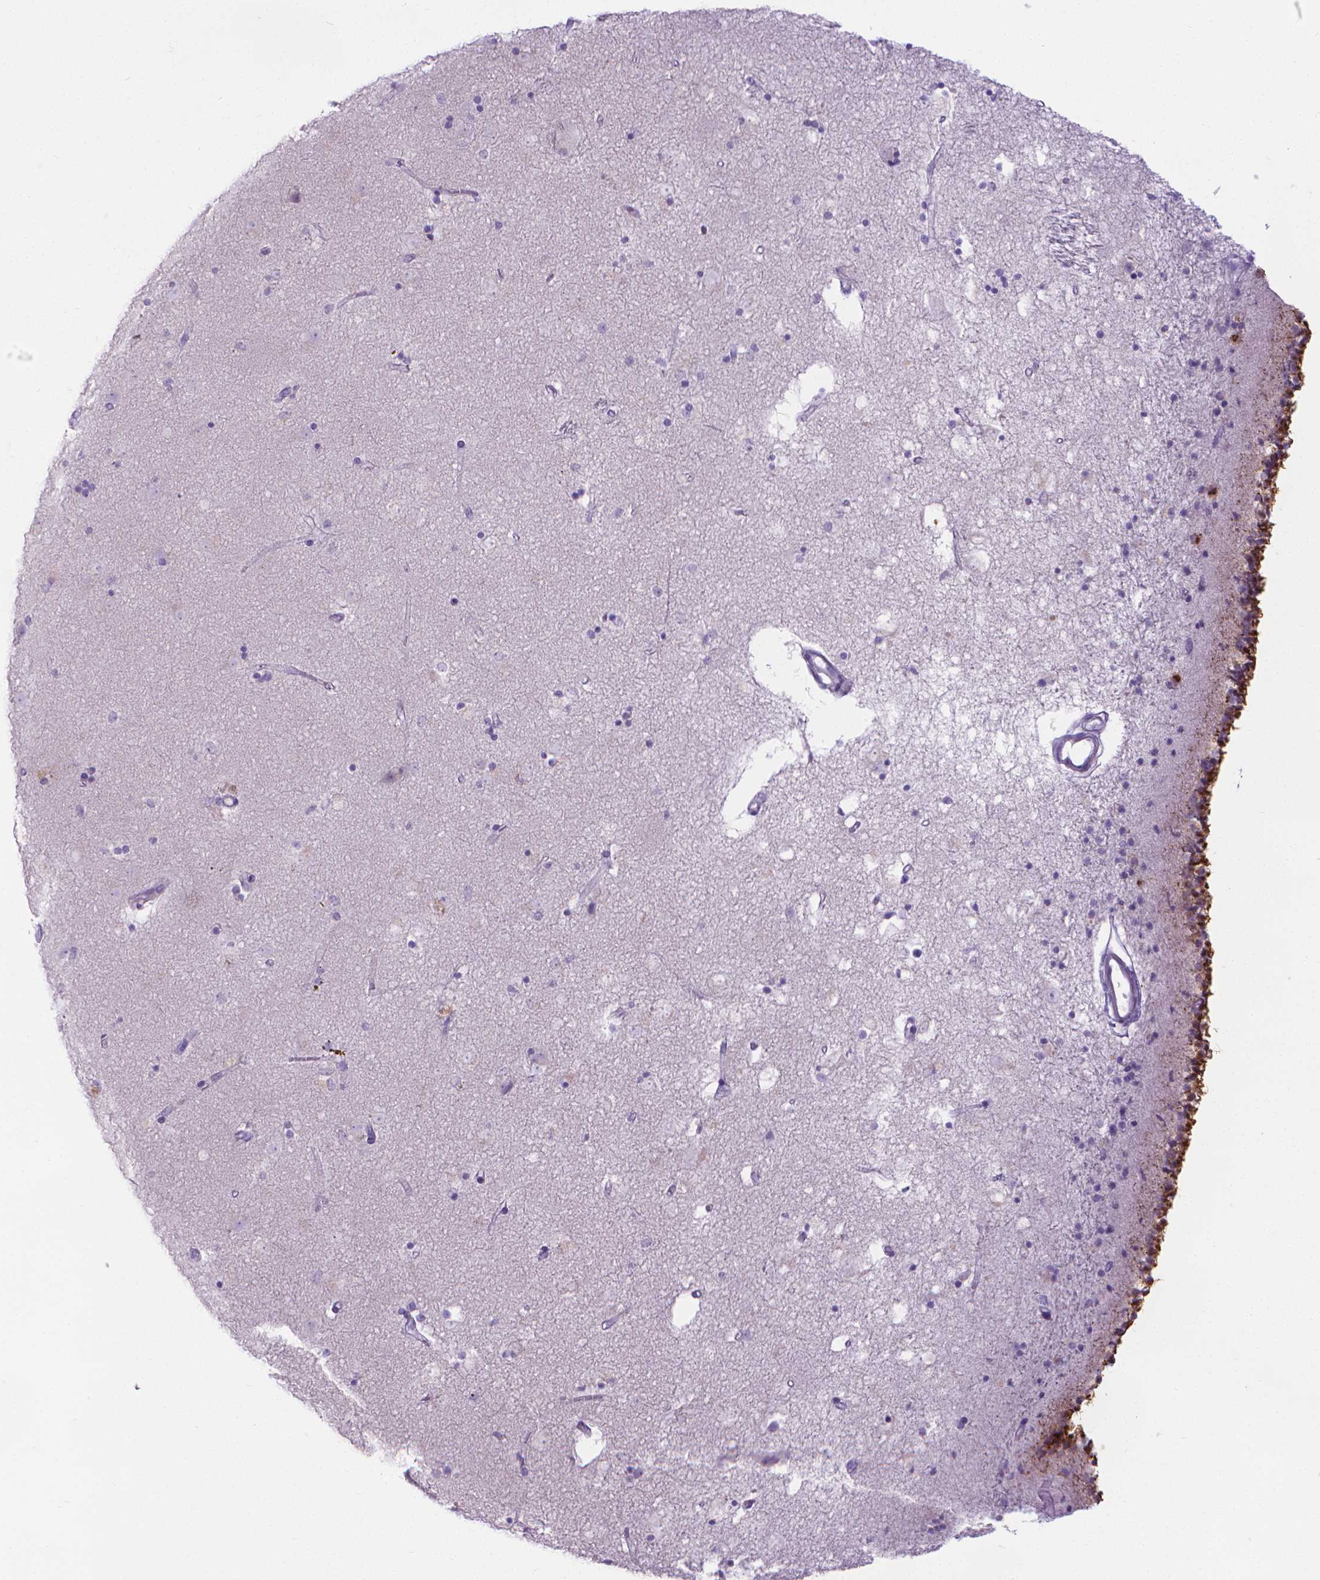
{"staining": {"intensity": "strong", "quantity": "25%-75%", "location": "cytoplasmic/membranous"}, "tissue": "caudate", "cell_type": "Glial cells", "image_type": "normal", "snomed": [{"axis": "morphology", "description": "Normal tissue, NOS"}, {"axis": "topography", "description": "Lateral ventricle wall"}], "caption": "IHC of normal human caudate shows high levels of strong cytoplasmic/membranous expression in about 25%-75% of glial cells.", "gene": "SPAG6", "patient": {"sex": "female", "age": 71}}